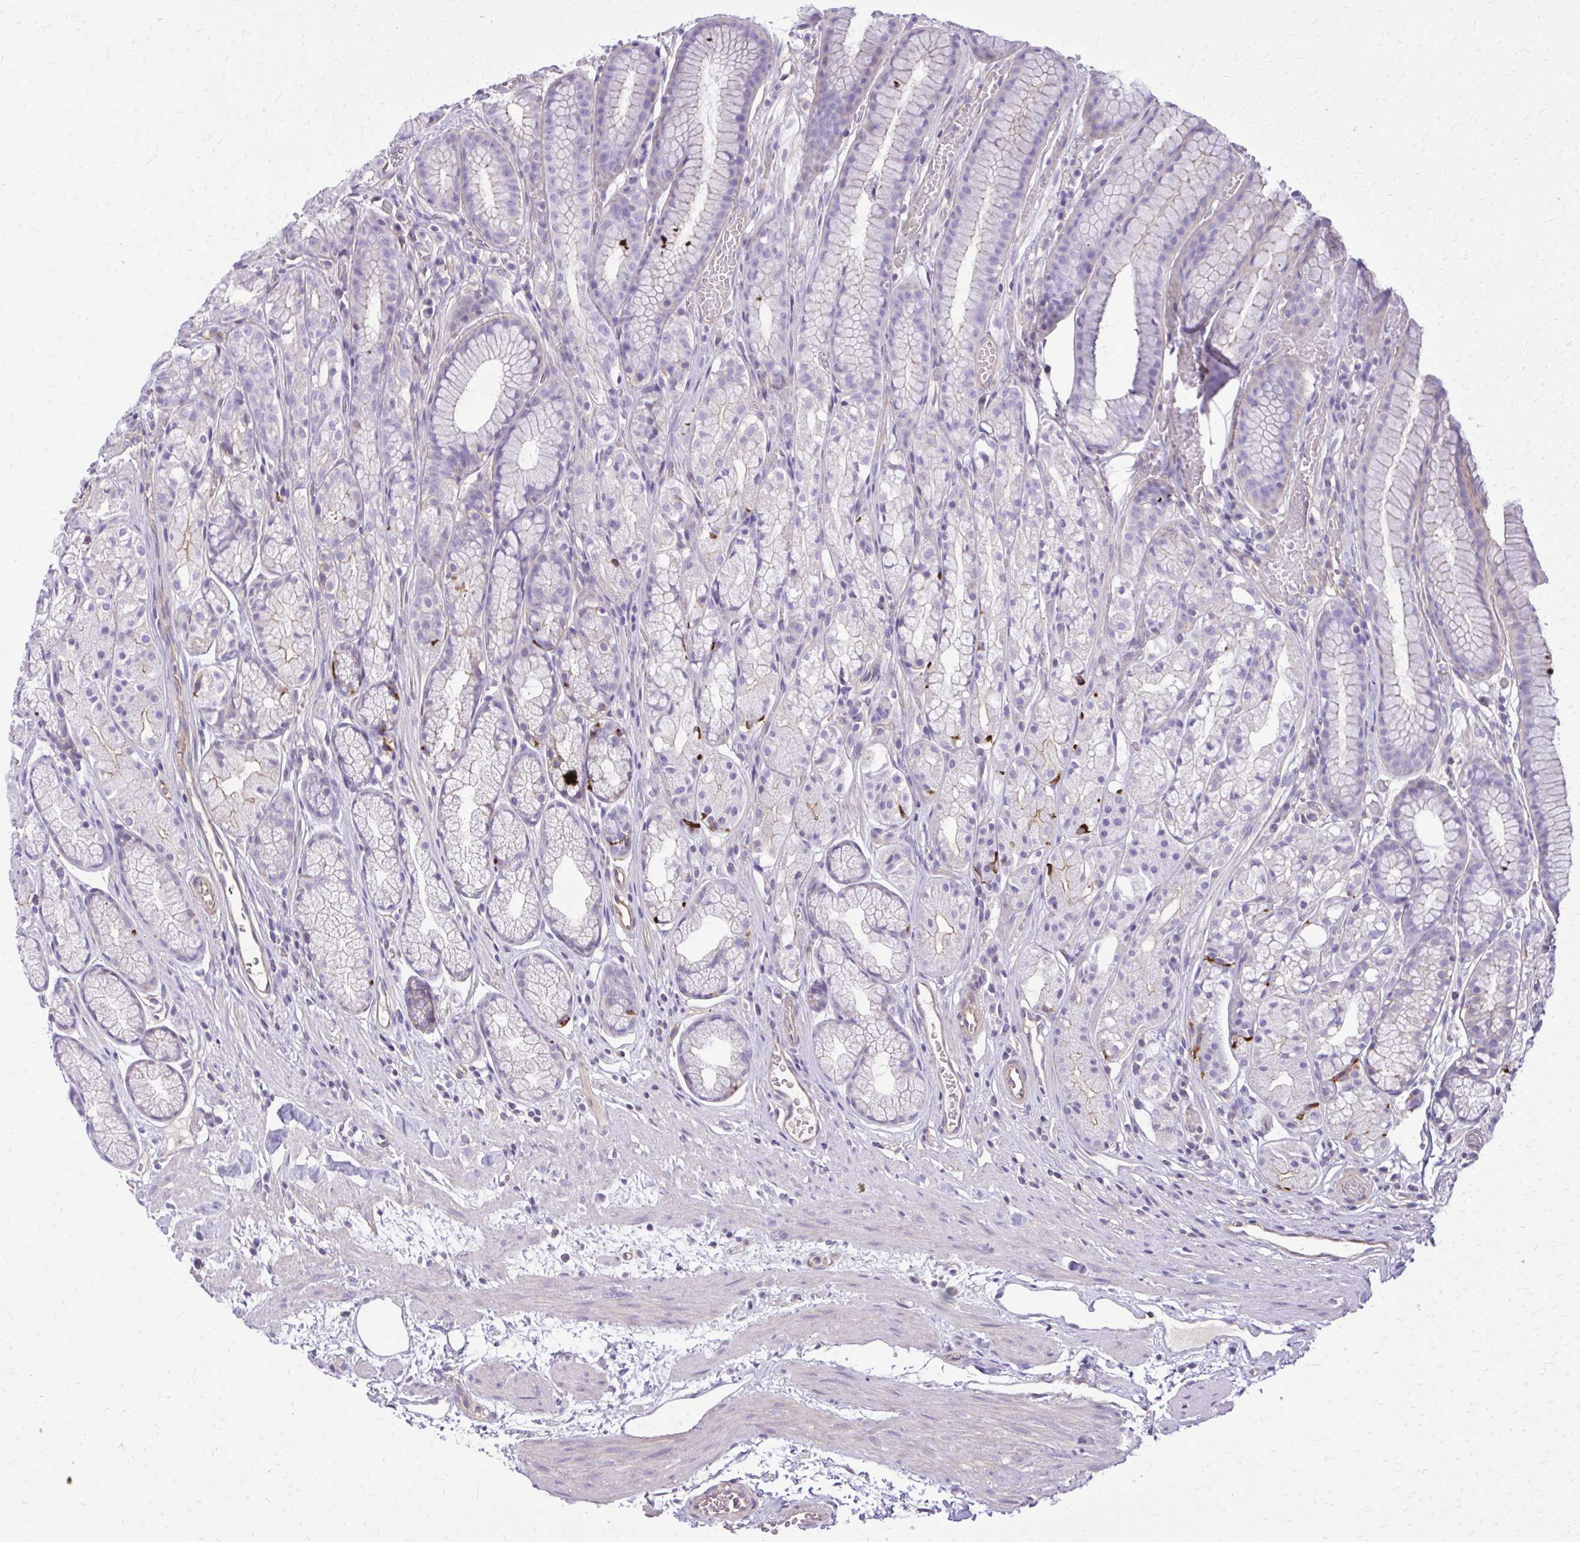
{"staining": {"intensity": "strong", "quantity": "<25%", "location": "nuclear"}, "tissue": "stomach", "cell_type": "Glandular cells", "image_type": "normal", "snomed": [{"axis": "morphology", "description": "Normal tissue, NOS"}, {"axis": "topography", "description": "Smooth muscle"}, {"axis": "topography", "description": "Stomach"}], "caption": "DAB immunohistochemical staining of unremarkable stomach exhibits strong nuclear protein expression in about <25% of glandular cells. Nuclei are stained in blue.", "gene": "RUNDC3B", "patient": {"sex": "male", "age": 70}}